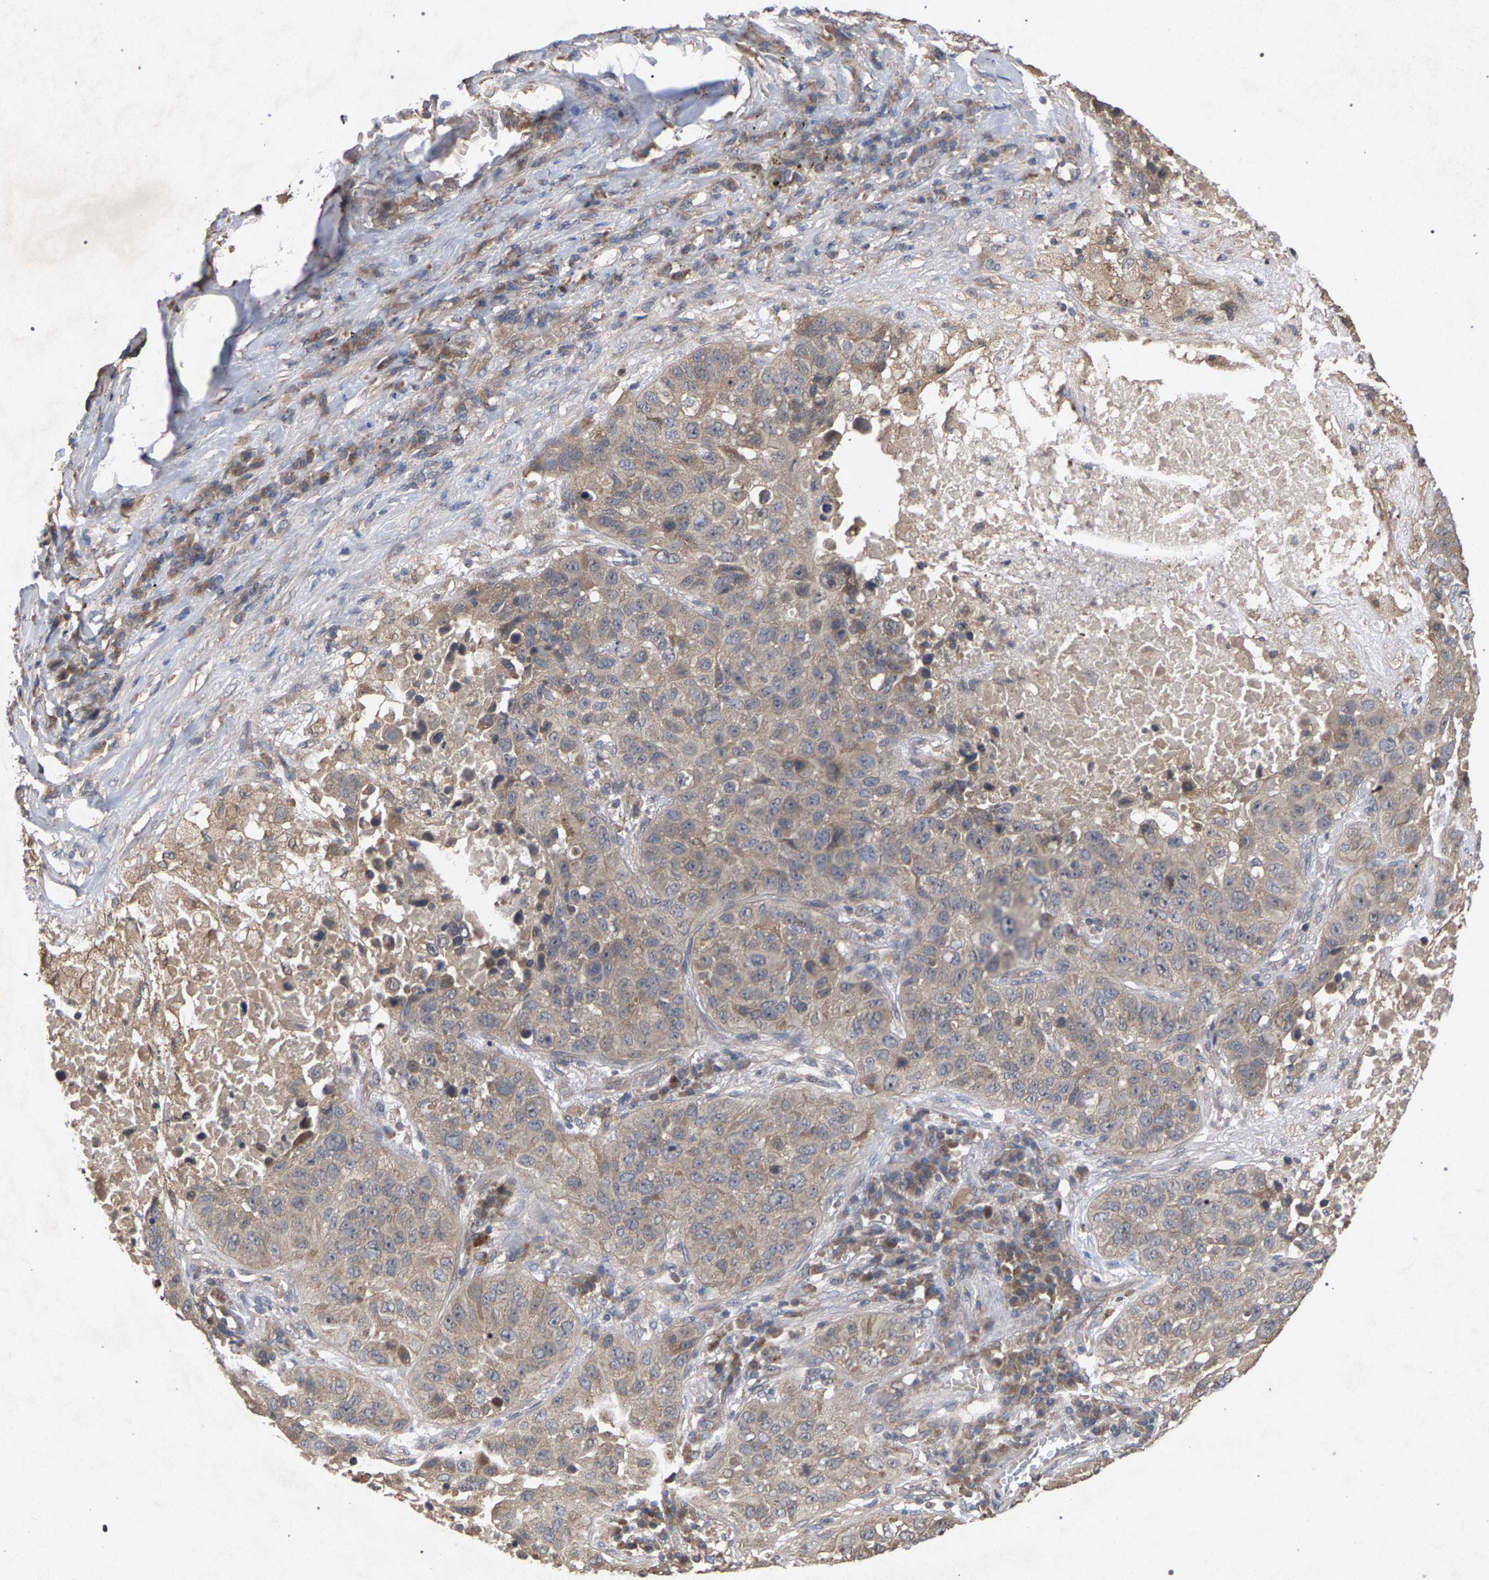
{"staining": {"intensity": "weak", "quantity": ">75%", "location": "cytoplasmic/membranous"}, "tissue": "lung cancer", "cell_type": "Tumor cells", "image_type": "cancer", "snomed": [{"axis": "morphology", "description": "Squamous cell carcinoma, NOS"}, {"axis": "topography", "description": "Lung"}], "caption": "Lung cancer was stained to show a protein in brown. There is low levels of weak cytoplasmic/membranous positivity in about >75% of tumor cells. Using DAB (brown) and hematoxylin (blue) stains, captured at high magnification using brightfield microscopy.", "gene": "SLC4A4", "patient": {"sex": "male", "age": 57}}